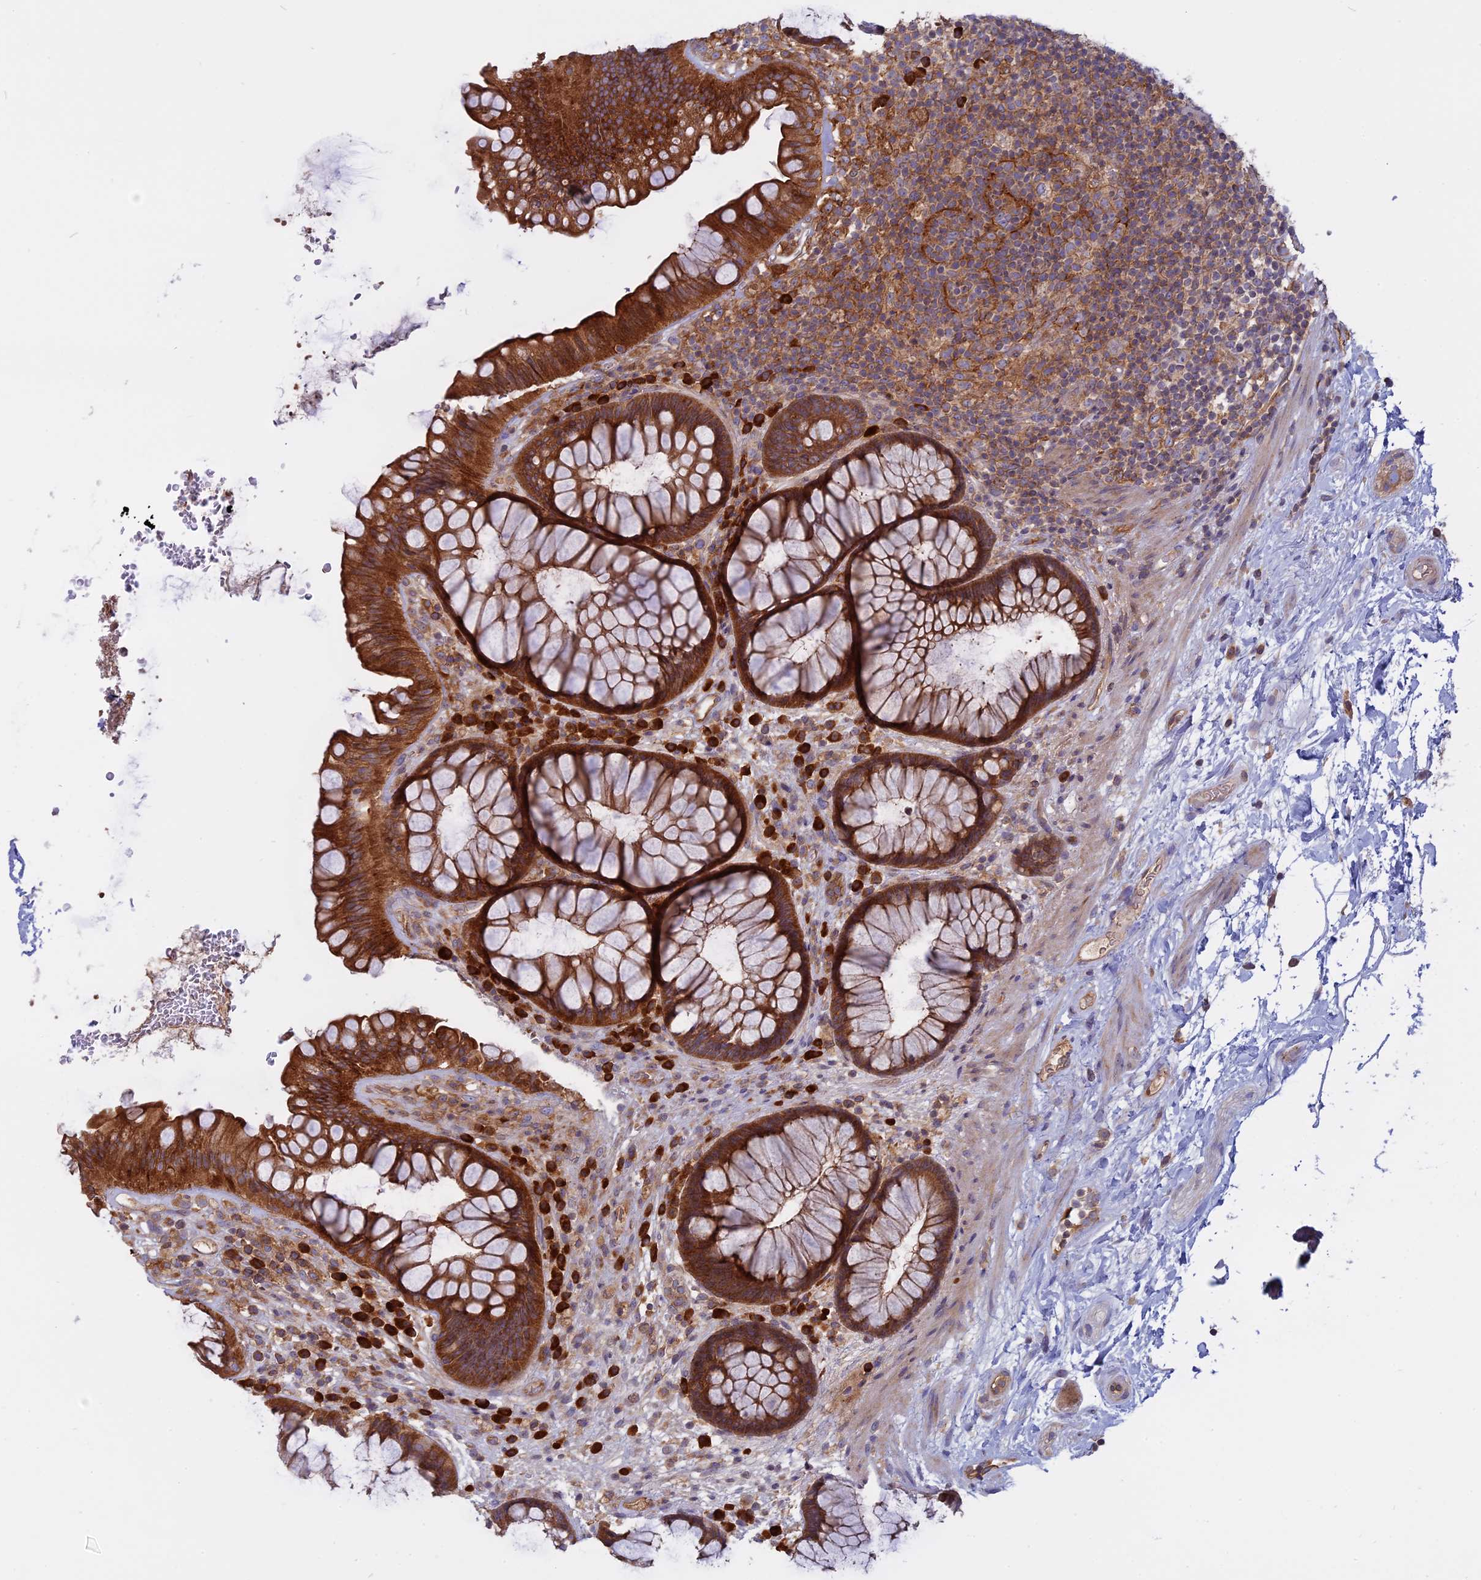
{"staining": {"intensity": "strong", "quantity": ">75%", "location": "cytoplasmic/membranous"}, "tissue": "rectum", "cell_type": "Glandular cells", "image_type": "normal", "snomed": [{"axis": "morphology", "description": "Normal tissue, NOS"}, {"axis": "topography", "description": "Rectum"}], "caption": "Rectum stained with a brown dye reveals strong cytoplasmic/membranous positive expression in about >75% of glandular cells.", "gene": "TMEM208", "patient": {"sex": "male", "age": 51}}